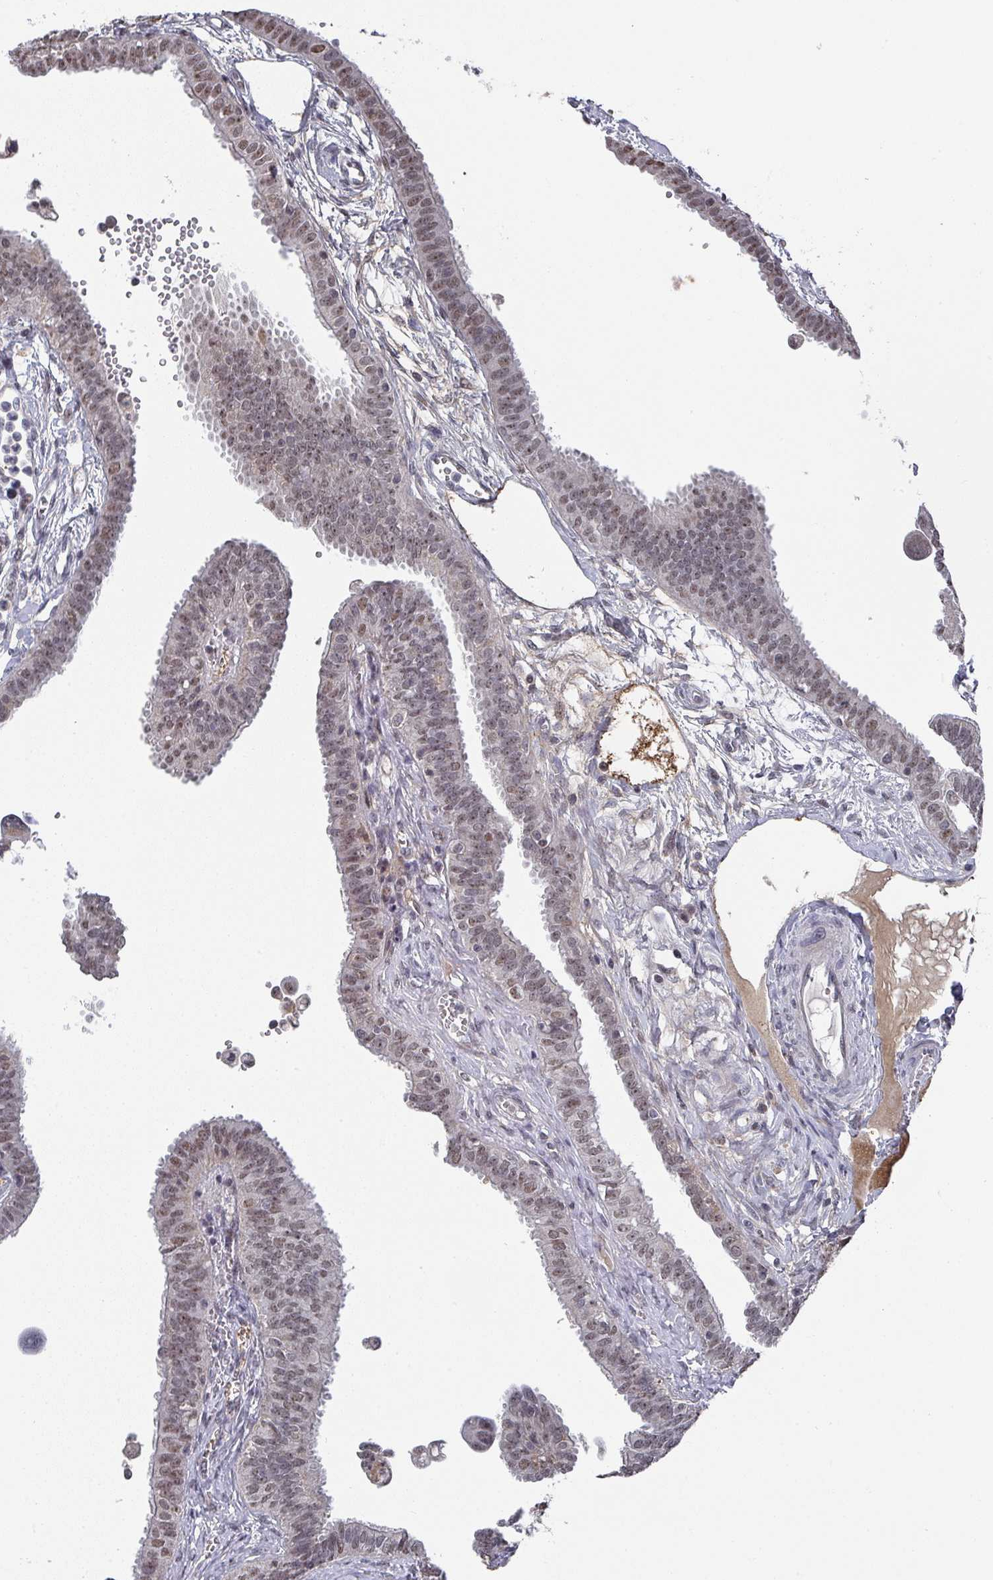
{"staining": {"intensity": "moderate", "quantity": ">75%", "location": "nuclear"}, "tissue": "fallopian tube", "cell_type": "Glandular cells", "image_type": "normal", "snomed": [{"axis": "morphology", "description": "Normal tissue, NOS"}, {"axis": "morphology", "description": "Carcinoma, NOS"}, {"axis": "topography", "description": "Fallopian tube"}, {"axis": "topography", "description": "Ovary"}], "caption": "Protein staining by immunohistochemistry displays moderate nuclear positivity in approximately >75% of glandular cells in normal fallopian tube. Ihc stains the protein of interest in brown and the nuclei are stained blue.", "gene": "ZNF654", "patient": {"sex": "female", "age": 59}}